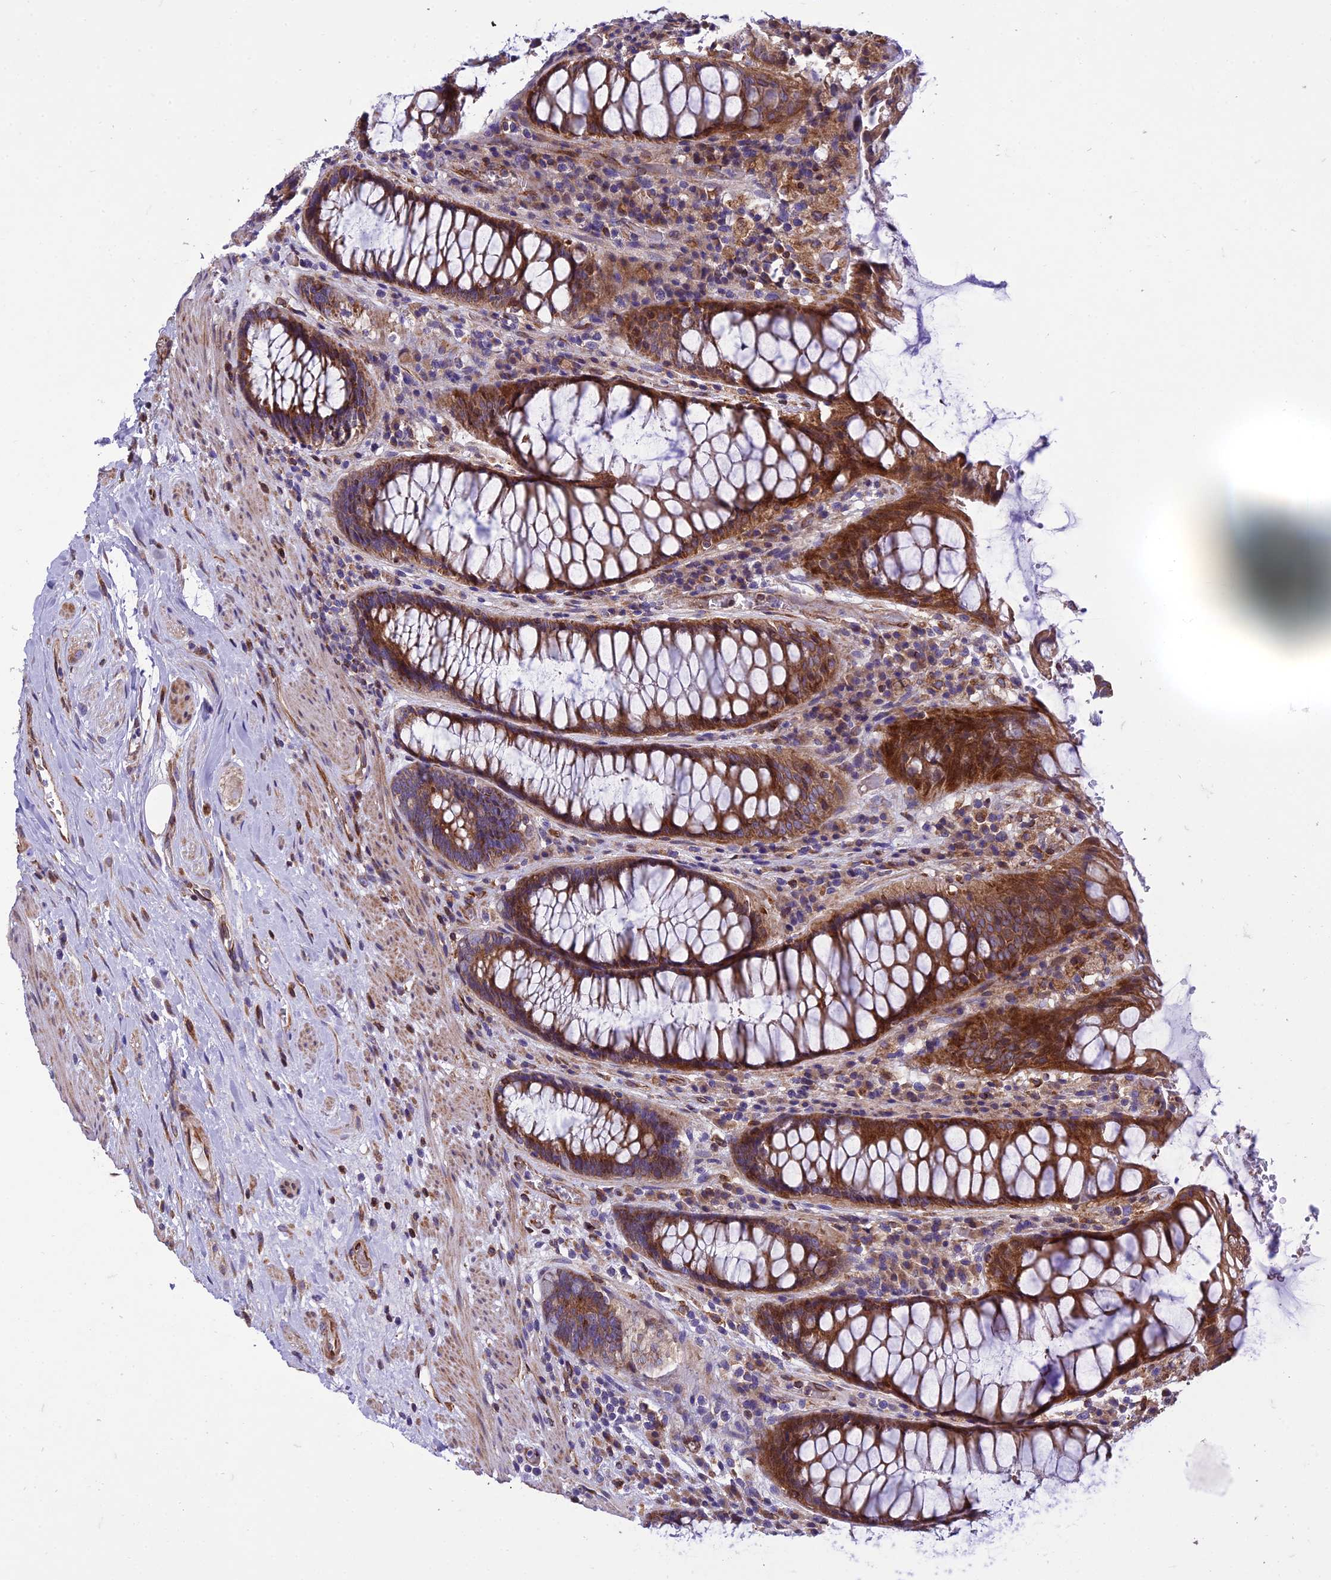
{"staining": {"intensity": "strong", "quantity": ">75%", "location": "cytoplasmic/membranous"}, "tissue": "rectum", "cell_type": "Glandular cells", "image_type": "normal", "snomed": [{"axis": "morphology", "description": "Normal tissue, NOS"}, {"axis": "topography", "description": "Rectum"}], "caption": "Normal rectum demonstrates strong cytoplasmic/membranous positivity in approximately >75% of glandular cells.", "gene": "GIMAP1", "patient": {"sex": "male", "age": 64}}